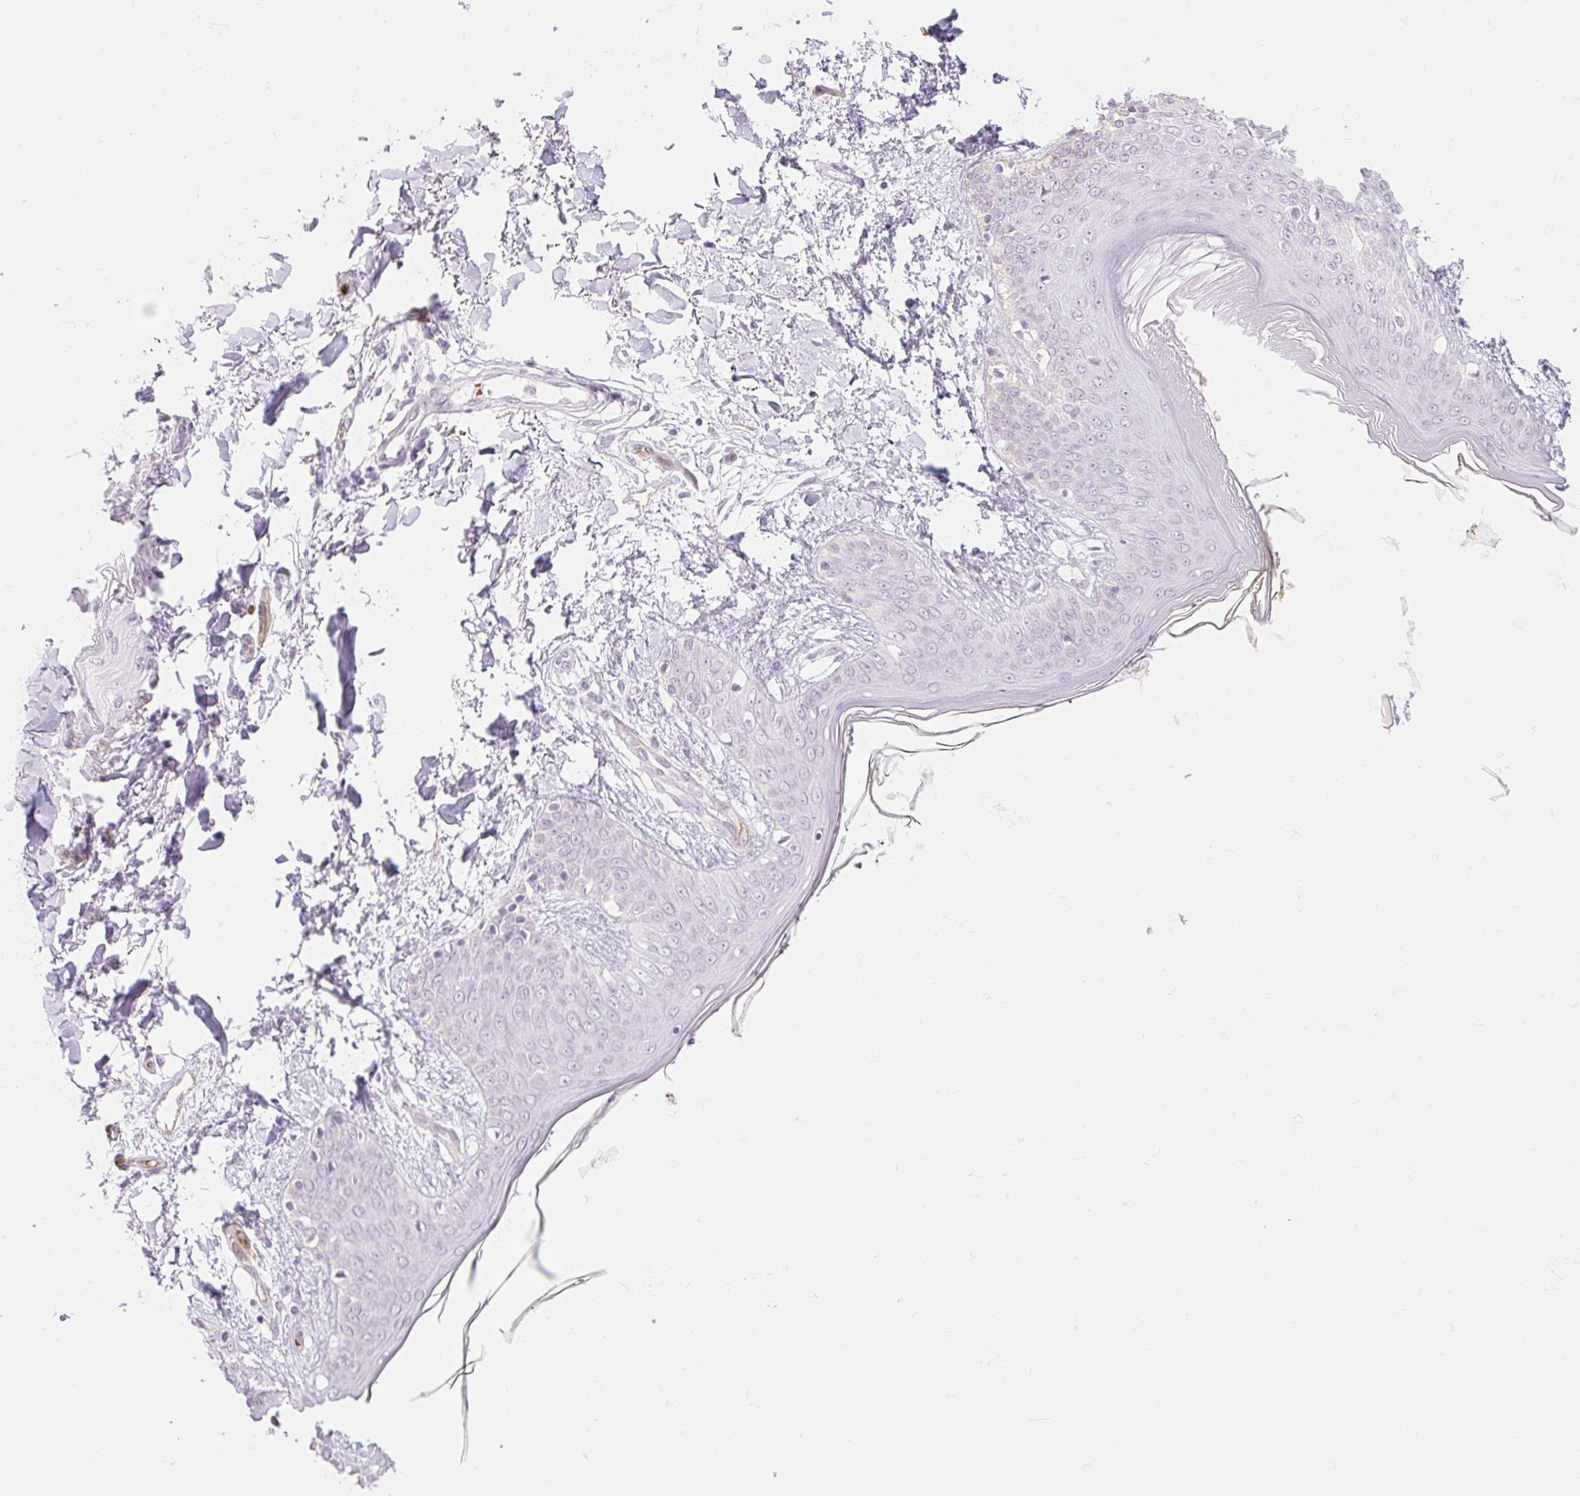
{"staining": {"intensity": "weak", "quantity": "<25%", "location": "cytoplasmic/membranous"}, "tissue": "skin", "cell_type": "Fibroblasts", "image_type": "normal", "snomed": [{"axis": "morphology", "description": "Normal tissue, NOS"}, {"axis": "topography", "description": "Skin"}], "caption": "Immunohistochemistry (IHC) of unremarkable human skin shows no staining in fibroblasts. The staining is performed using DAB brown chromogen with nuclei counter-stained in using hematoxylin.", "gene": "TAF1L", "patient": {"sex": "female", "age": 34}}